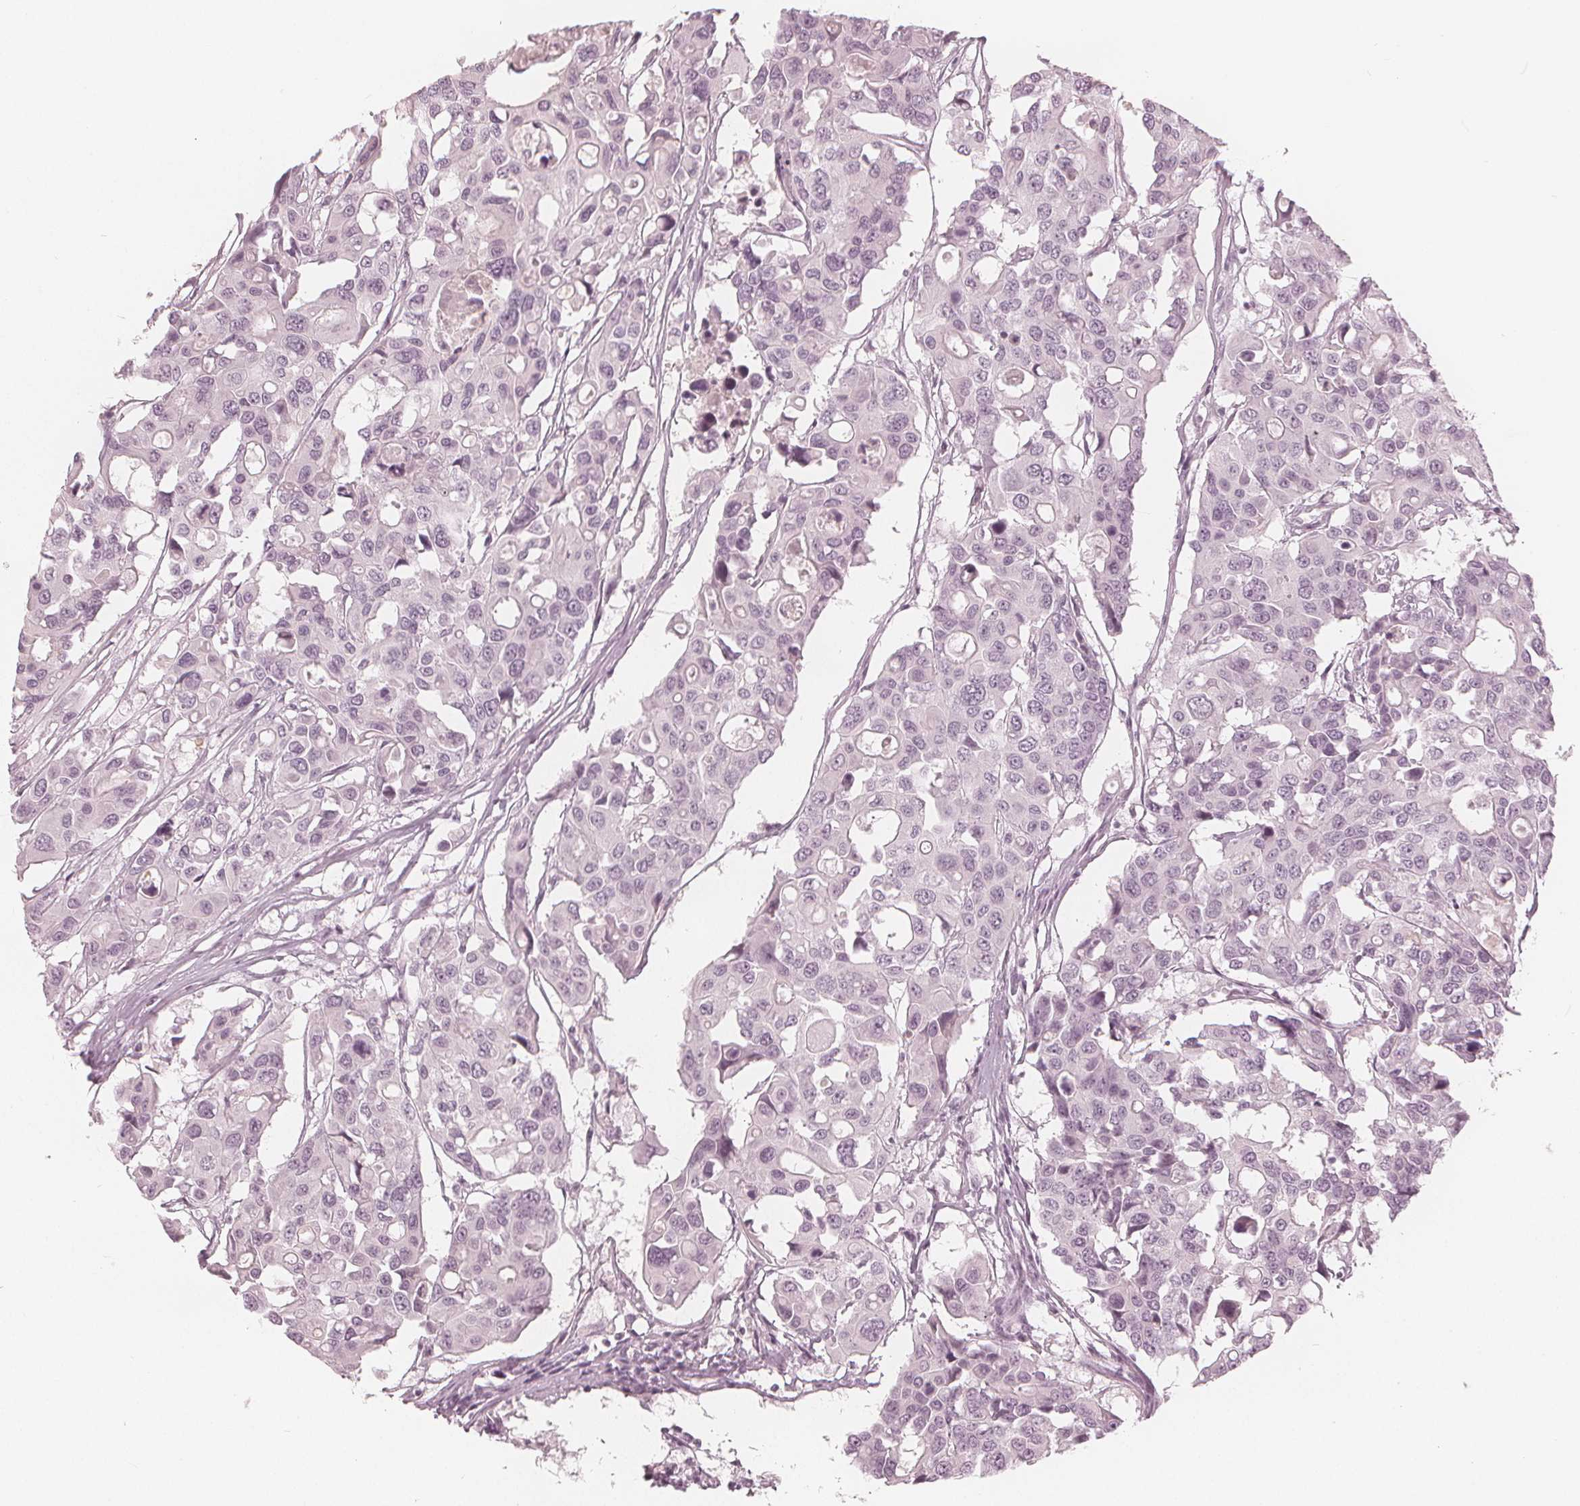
{"staining": {"intensity": "negative", "quantity": "none", "location": "none"}, "tissue": "colorectal cancer", "cell_type": "Tumor cells", "image_type": "cancer", "snomed": [{"axis": "morphology", "description": "Adenocarcinoma, NOS"}, {"axis": "topography", "description": "Colon"}], "caption": "Adenocarcinoma (colorectal) stained for a protein using immunohistochemistry (IHC) displays no expression tumor cells.", "gene": "PAEP", "patient": {"sex": "male", "age": 77}}